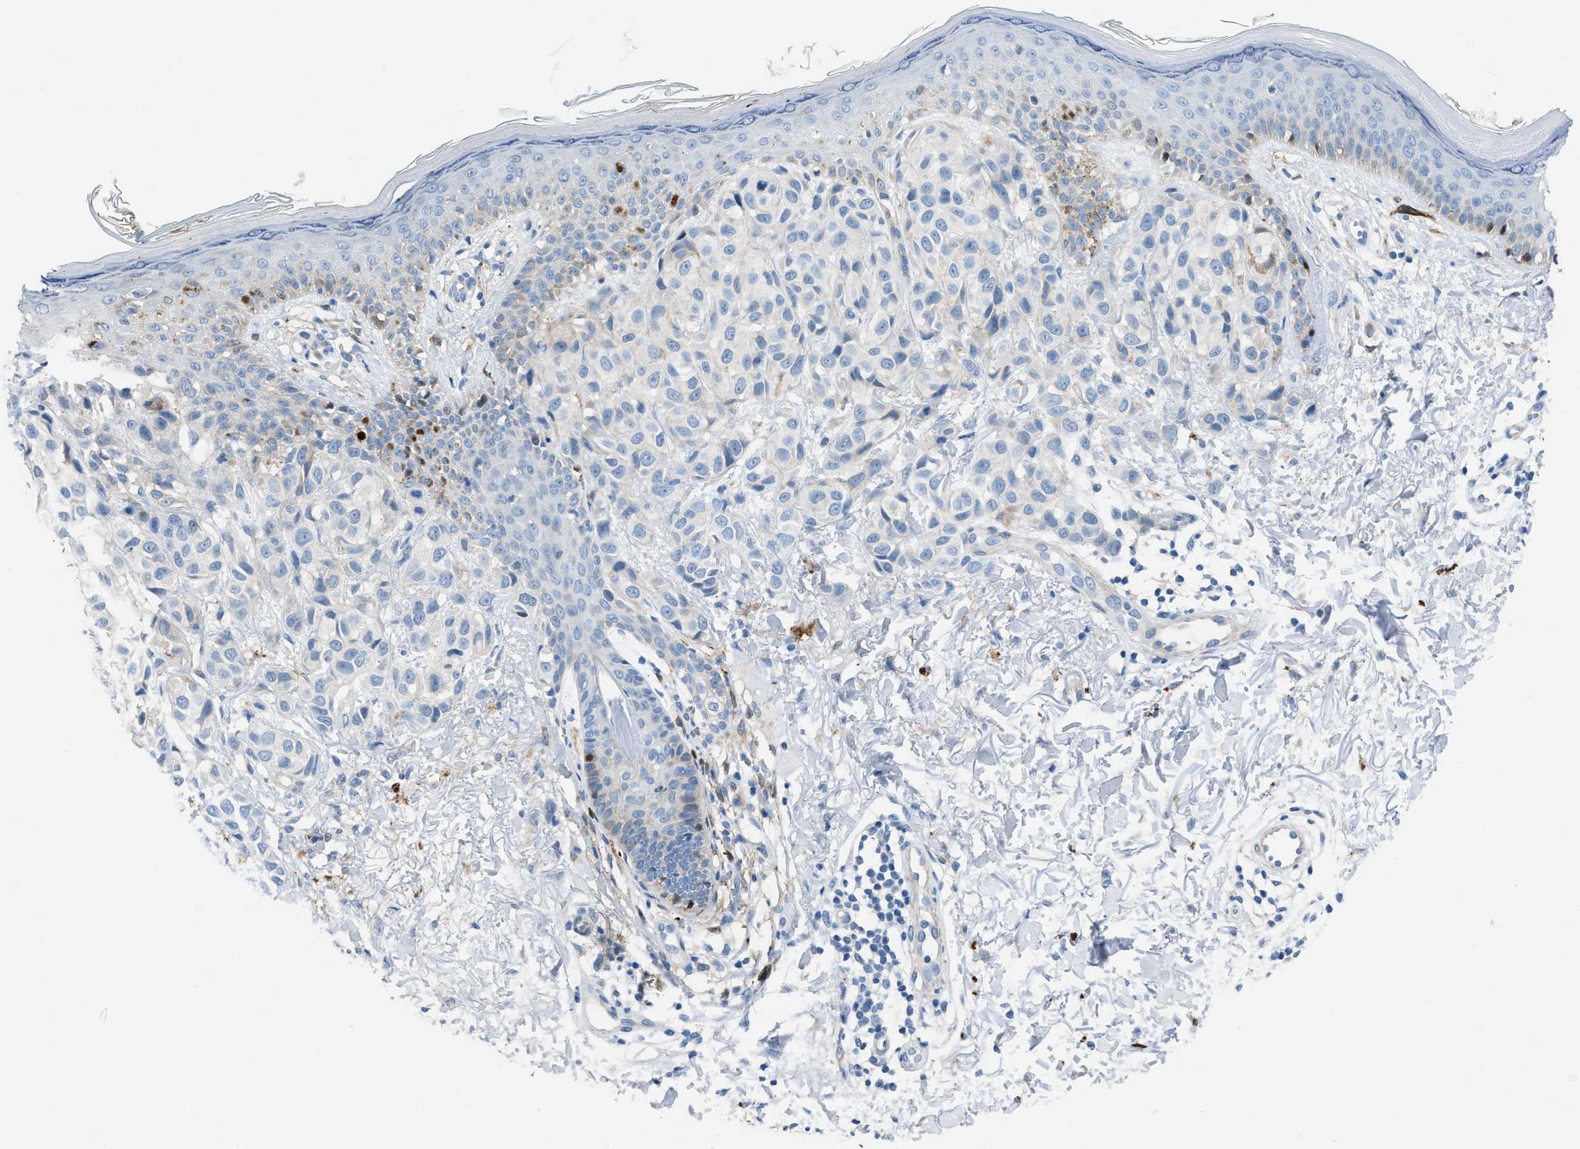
{"staining": {"intensity": "negative", "quantity": "none", "location": "none"}, "tissue": "melanoma", "cell_type": "Tumor cells", "image_type": "cancer", "snomed": [{"axis": "morphology", "description": "Malignant melanoma, NOS"}, {"axis": "topography", "description": "Skin"}], "caption": "Immunohistochemistry photomicrograph of human malignant melanoma stained for a protein (brown), which shows no staining in tumor cells. The staining is performed using DAB brown chromogen with nuclei counter-stained in using hematoxylin.", "gene": "ASPA", "patient": {"sex": "female", "age": 58}}